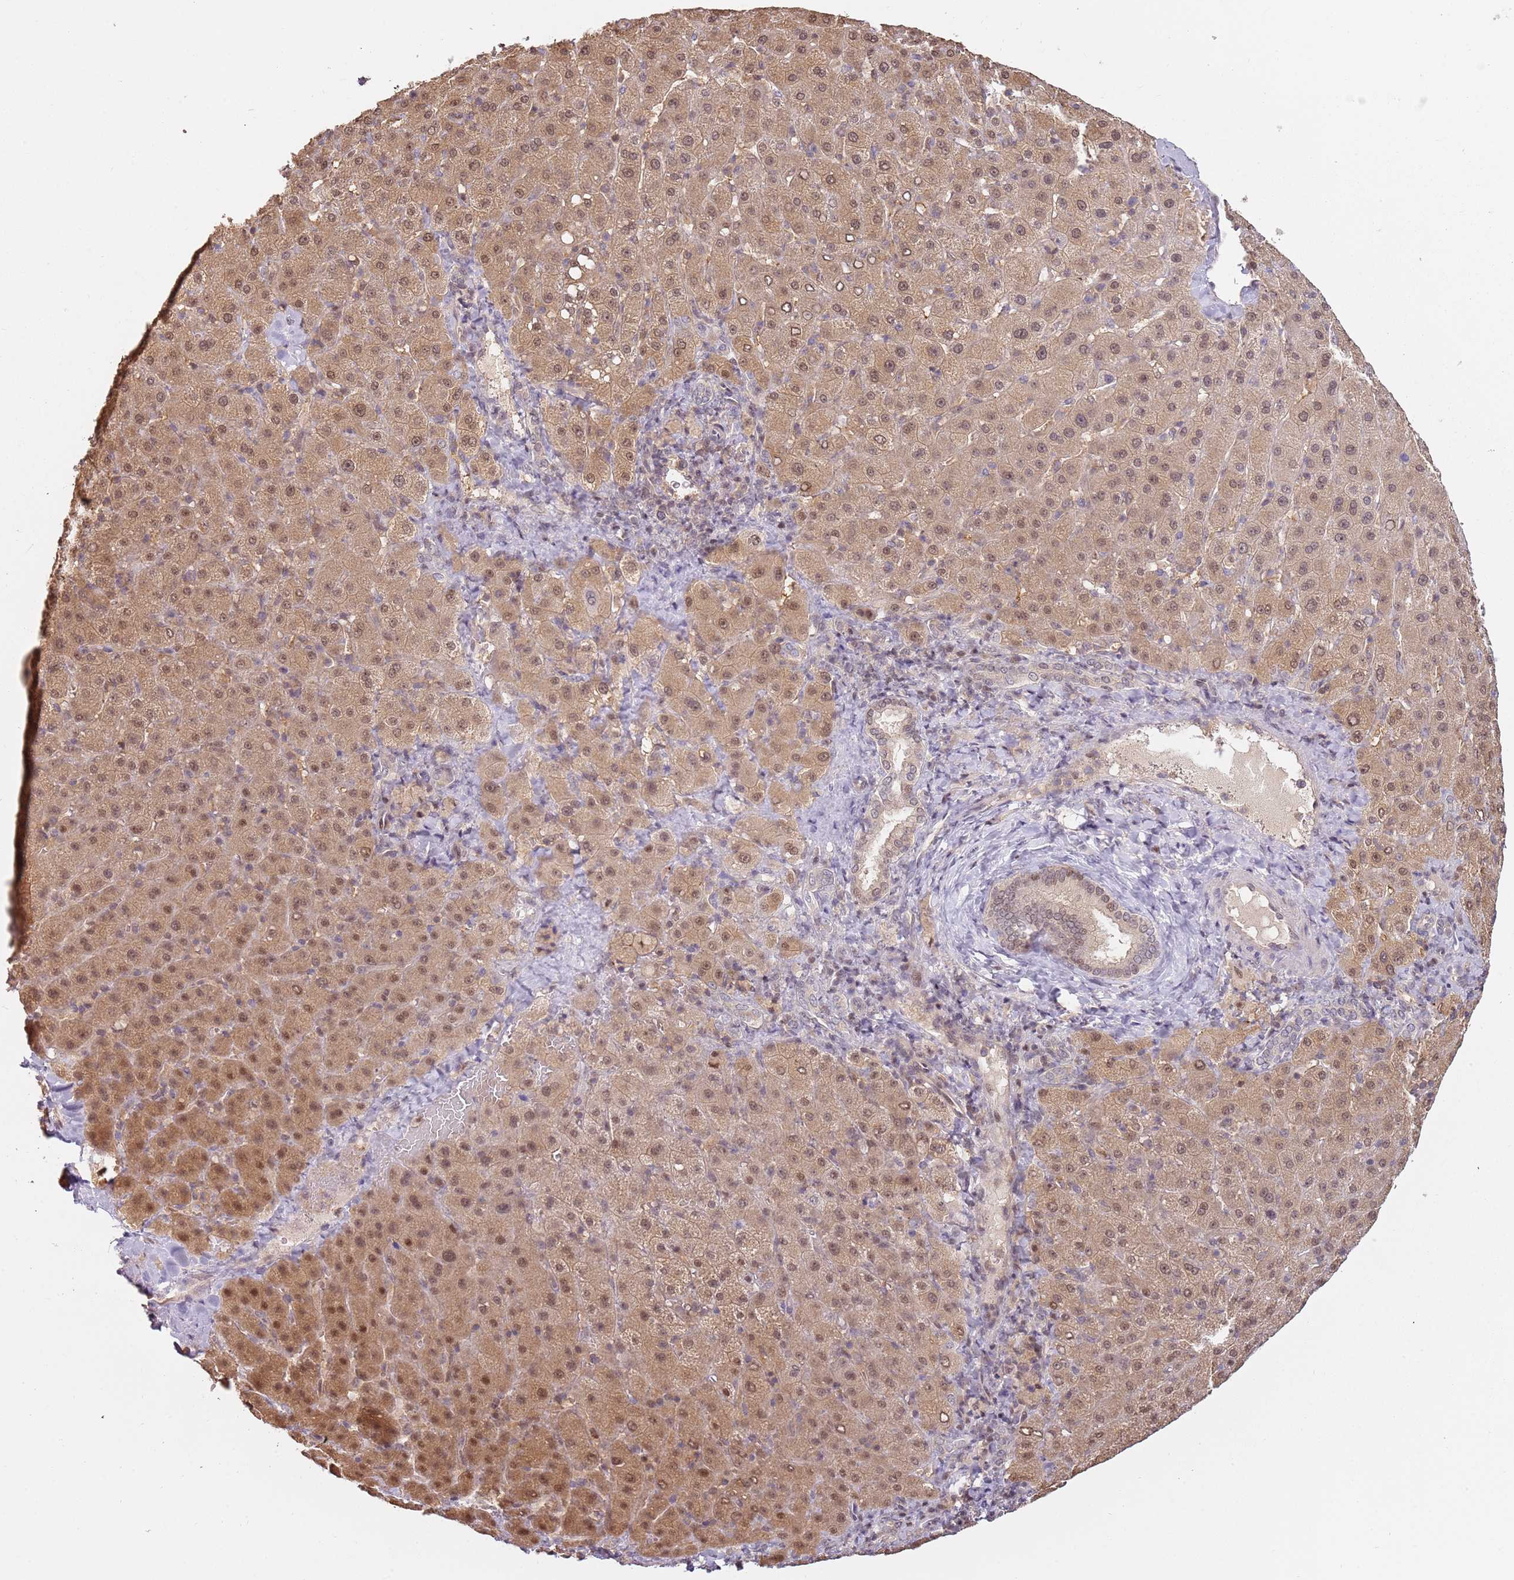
{"staining": {"intensity": "moderate", "quantity": ">75%", "location": "cytoplasmic/membranous,nuclear"}, "tissue": "liver cancer", "cell_type": "Tumor cells", "image_type": "cancer", "snomed": [{"axis": "morphology", "description": "Carcinoma, Hepatocellular, NOS"}, {"axis": "topography", "description": "Liver"}], "caption": "A brown stain highlights moderate cytoplasmic/membranous and nuclear expression of a protein in human liver cancer (hepatocellular carcinoma) tumor cells.", "gene": "GSTO2", "patient": {"sex": "female", "age": 58}}